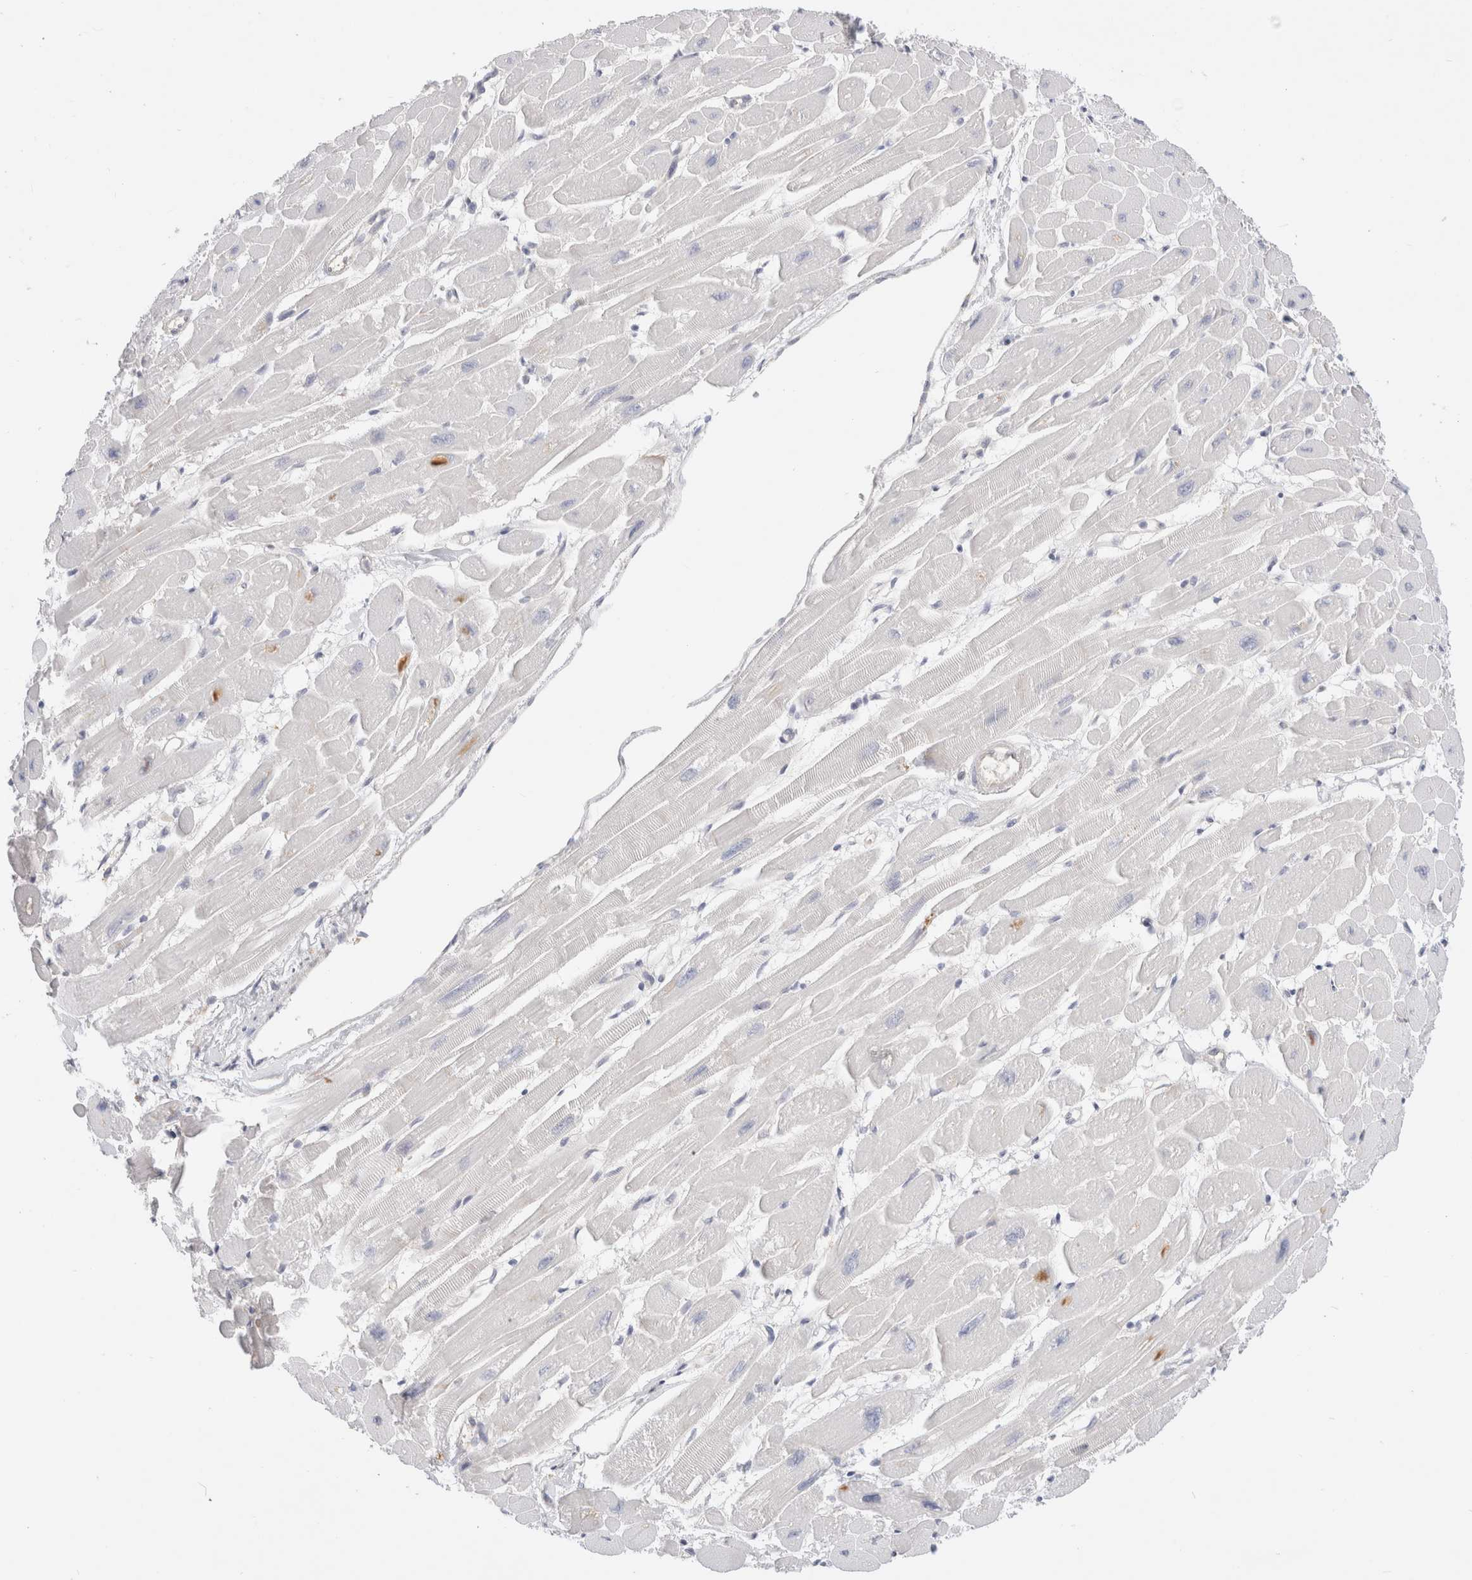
{"staining": {"intensity": "negative", "quantity": "none", "location": "none"}, "tissue": "heart muscle", "cell_type": "Cardiomyocytes", "image_type": "normal", "snomed": [{"axis": "morphology", "description": "Normal tissue, NOS"}, {"axis": "topography", "description": "Heart"}], "caption": "Cardiomyocytes show no significant protein staining in benign heart muscle.", "gene": "EFCAB13", "patient": {"sex": "female", "age": 54}}